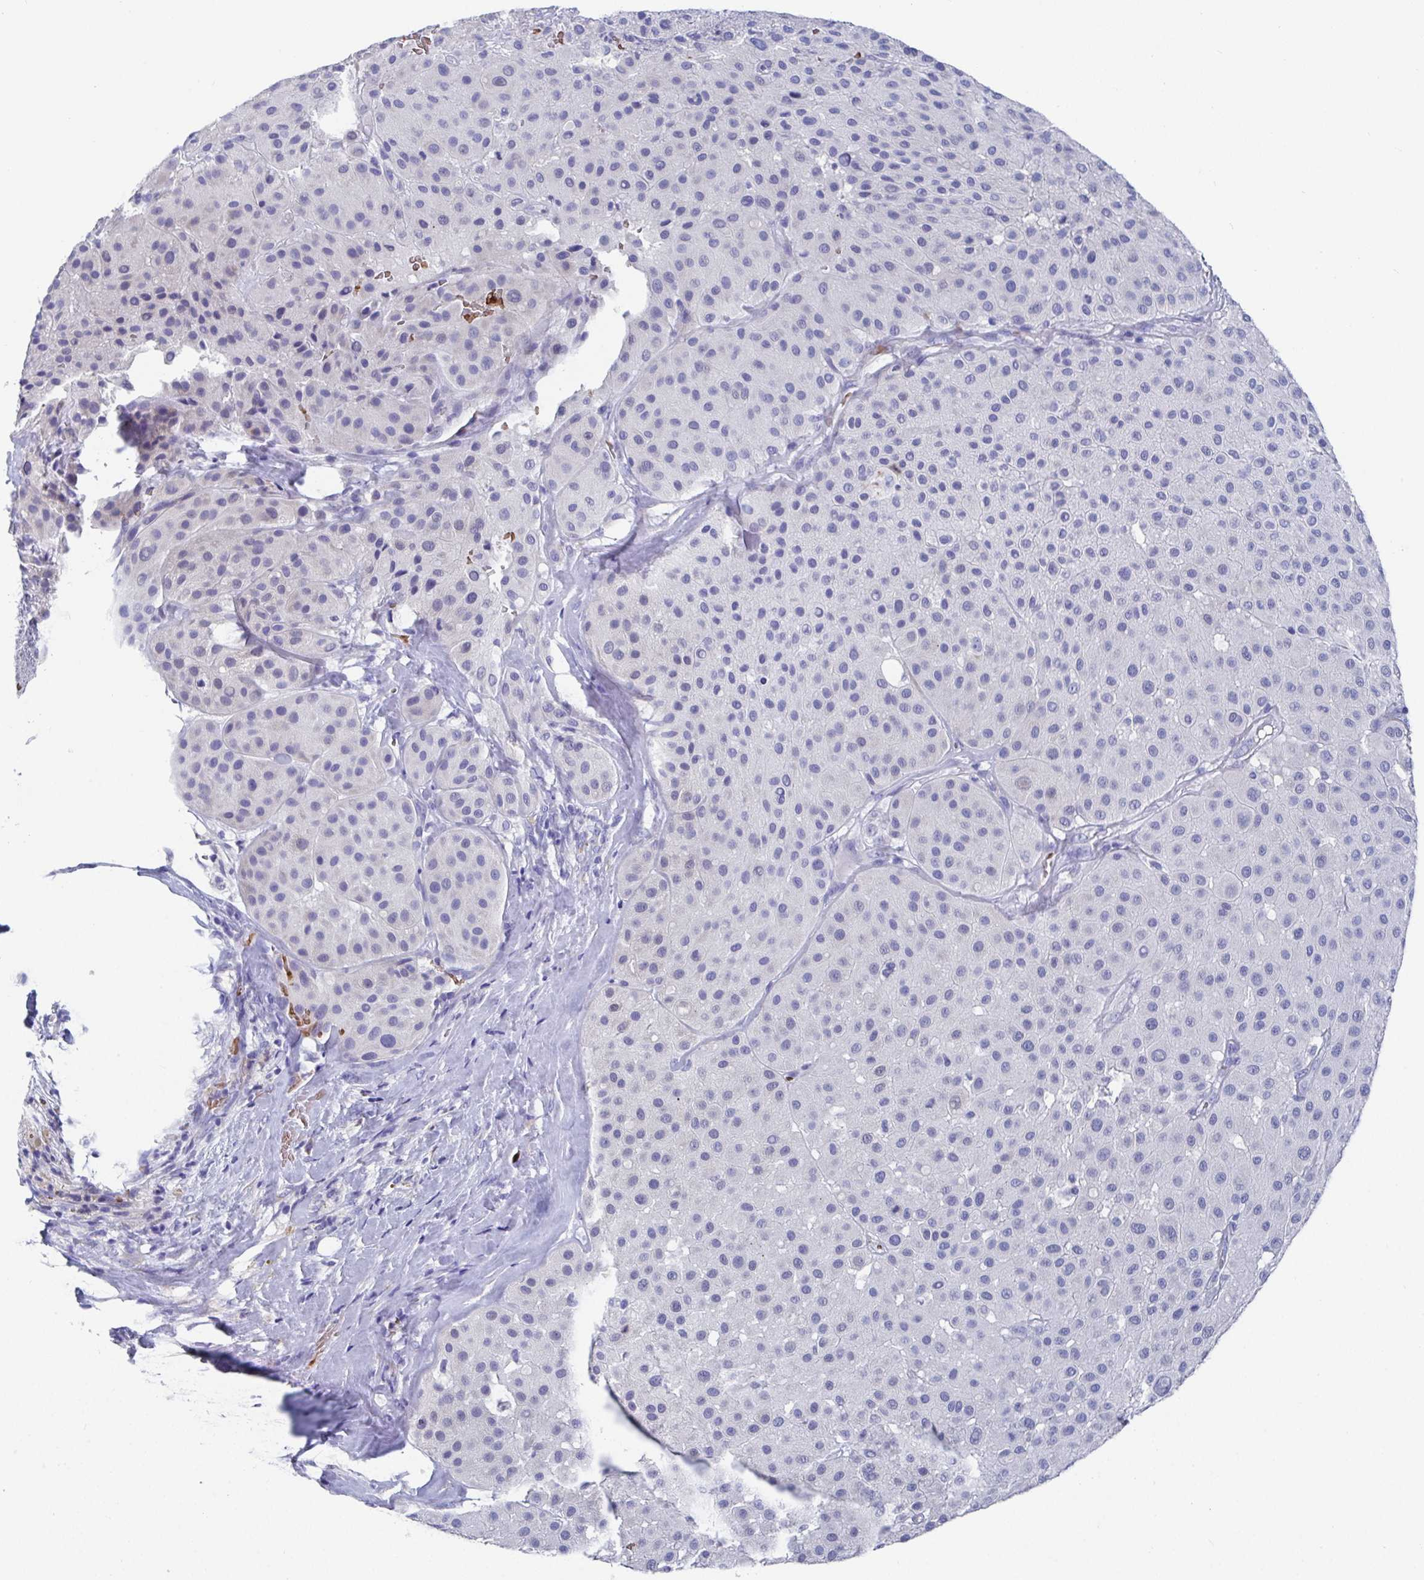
{"staining": {"intensity": "negative", "quantity": "none", "location": "none"}, "tissue": "melanoma", "cell_type": "Tumor cells", "image_type": "cancer", "snomed": [{"axis": "morphology", "description": "Malignant melanoma, Metastatic site"}, {"axis": "topography", "description": "Smooth muscle"}], "caption": "The immunohistochemistry (IHC) histopathology image has no significant expression in tumor cells of malignant melanoma (metastatic site) tissue.", "gene": "CLDN8", "patient": {"sex": "male", "age": 41}}